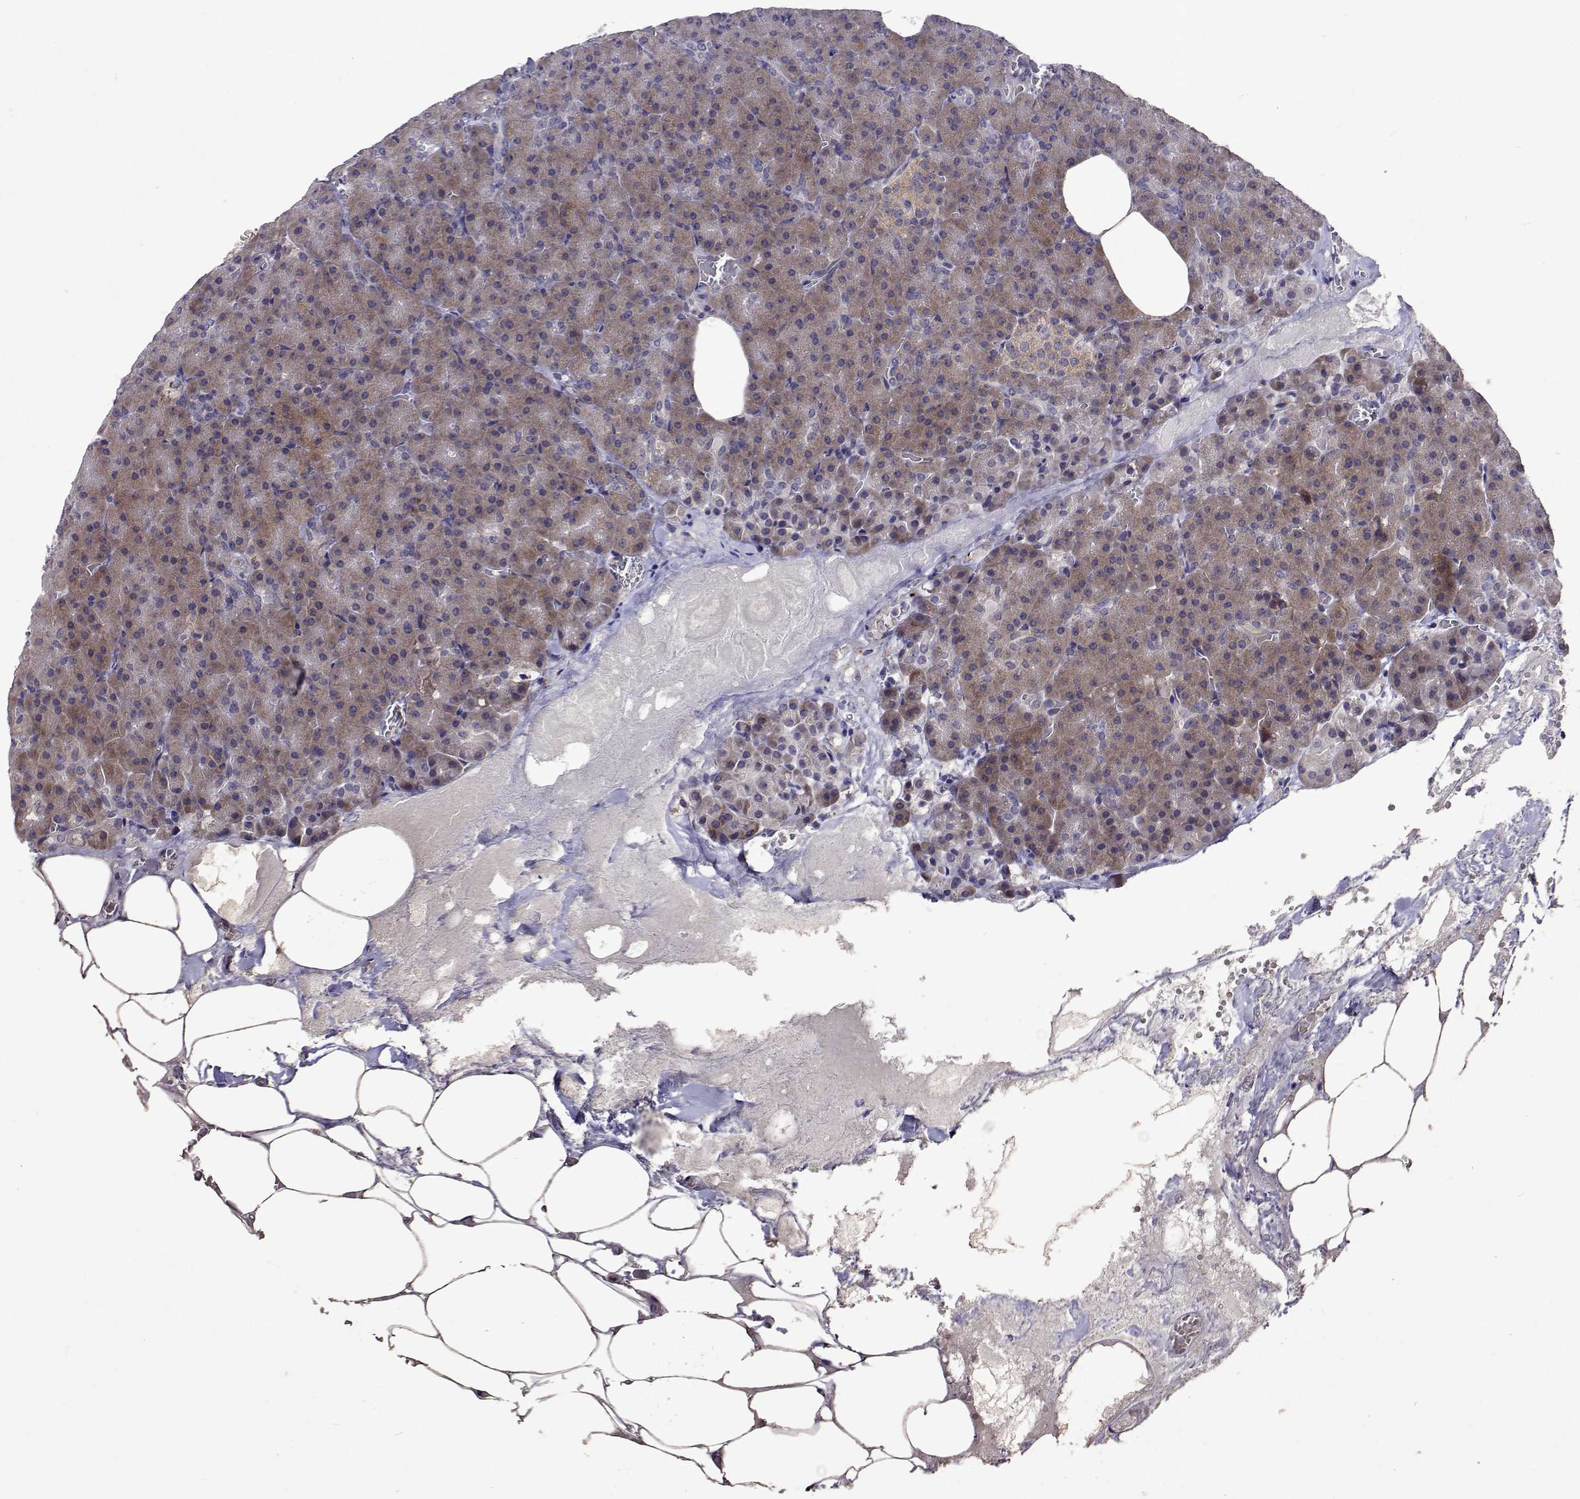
{"staining": {"intensity": "weak", "quantity": "25%-75%", "location": "cytoplasmic/membranous"}, "tissue": "pancreas", "cell_type": "Exocrine glandular cells", "image_type": "normal", "snomed": [{"axis": "morphology", "description": "Normal tissue, NOS"}, {"axis": "topography", "description": "Pancreas"}], "caption": "Immunohistochemical staining of benign human pancreas displays 25%-75% levels of weak cytoplasmic/membranous protein staining in about 25%-75% of exocrine glandular cells.", "gene": "TARBP2", "patient": {"sex": "female", "age": 74}}